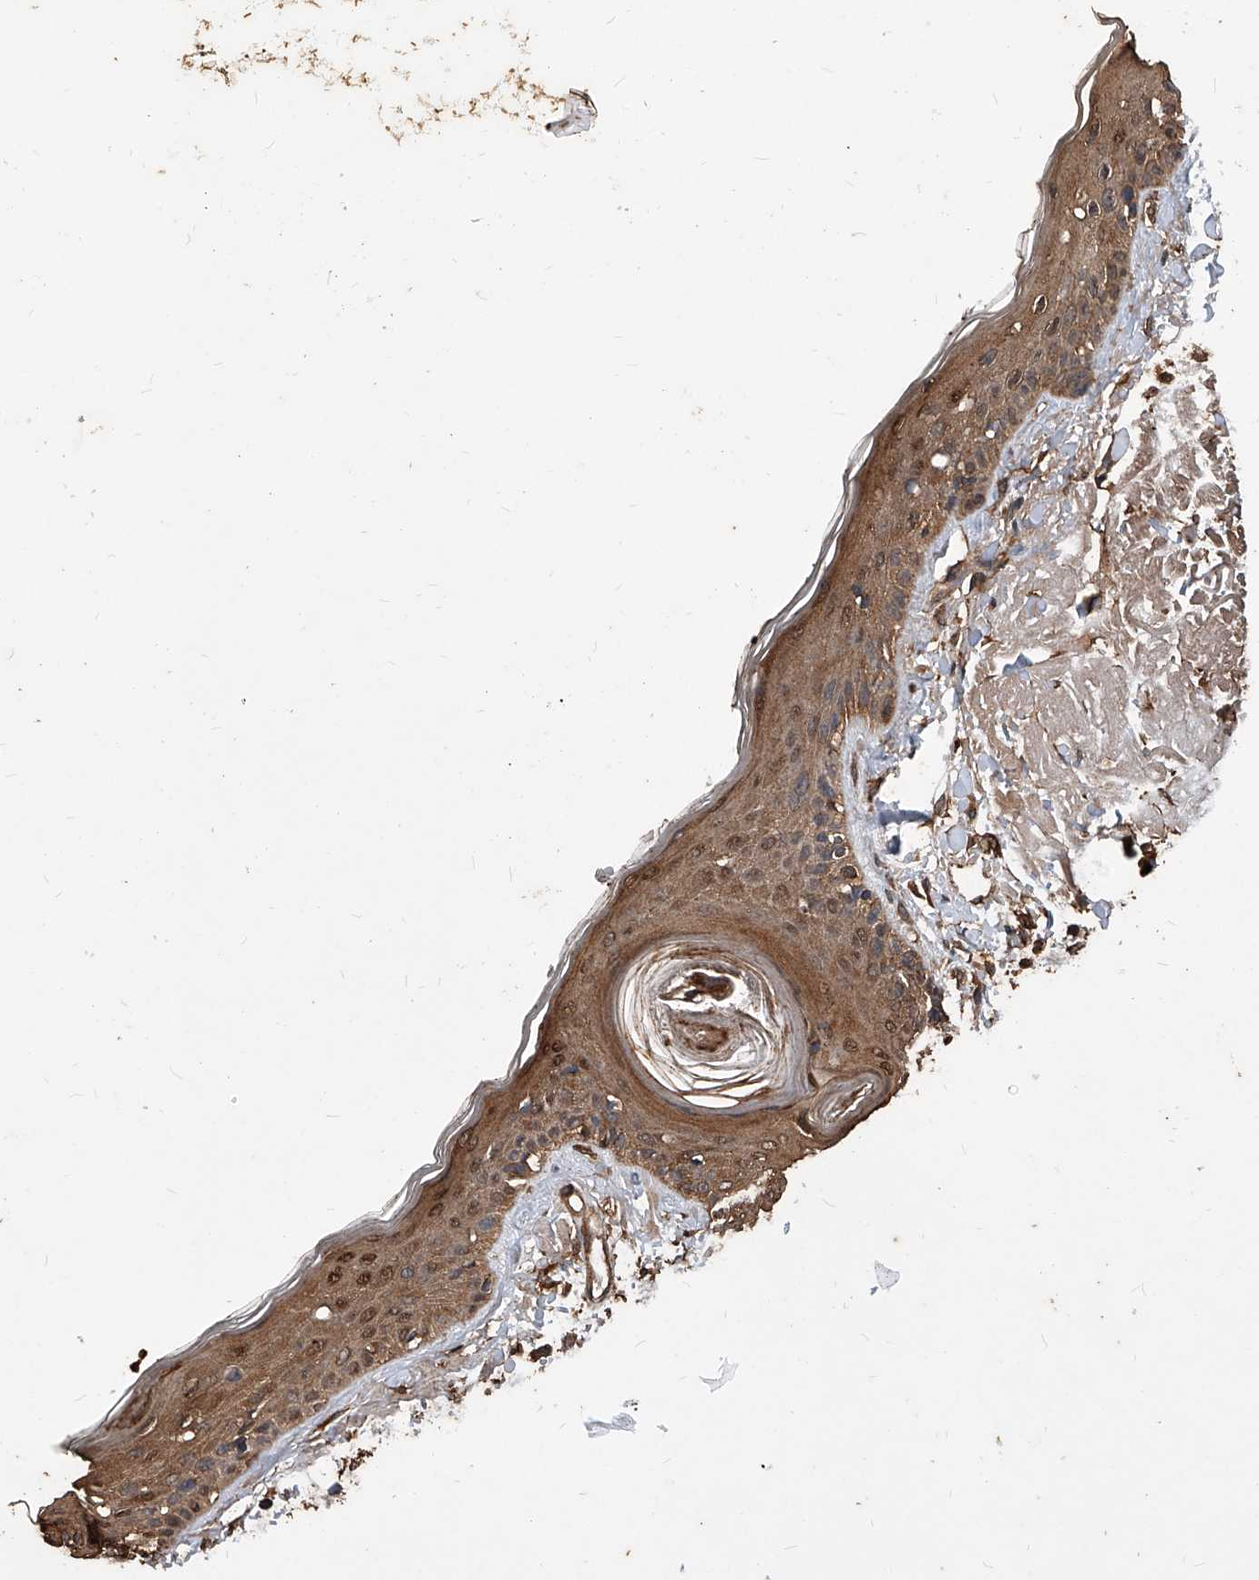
{"staining": {"intensity": "moderate", "quantity": ">75%", "location": "cytoplasmic/membranous"}, "tissue": "skin", "cell_type": "Fibroblasts", "image_type": "normal", "snomed": [{"axis": "morphology", "description": "Normal tissue, NOS"}, {"axis": "topography", "description": "Skin"}, {"axis": "topography", "description": "Skeletal muscle"}], "caption": "Moderate cytoplasmic/membranous protein positivity is seen in approximately >75% of fibroblasts in skin.", "gene": "UCP2", "patient": {"sex": "male", "age": 83}}